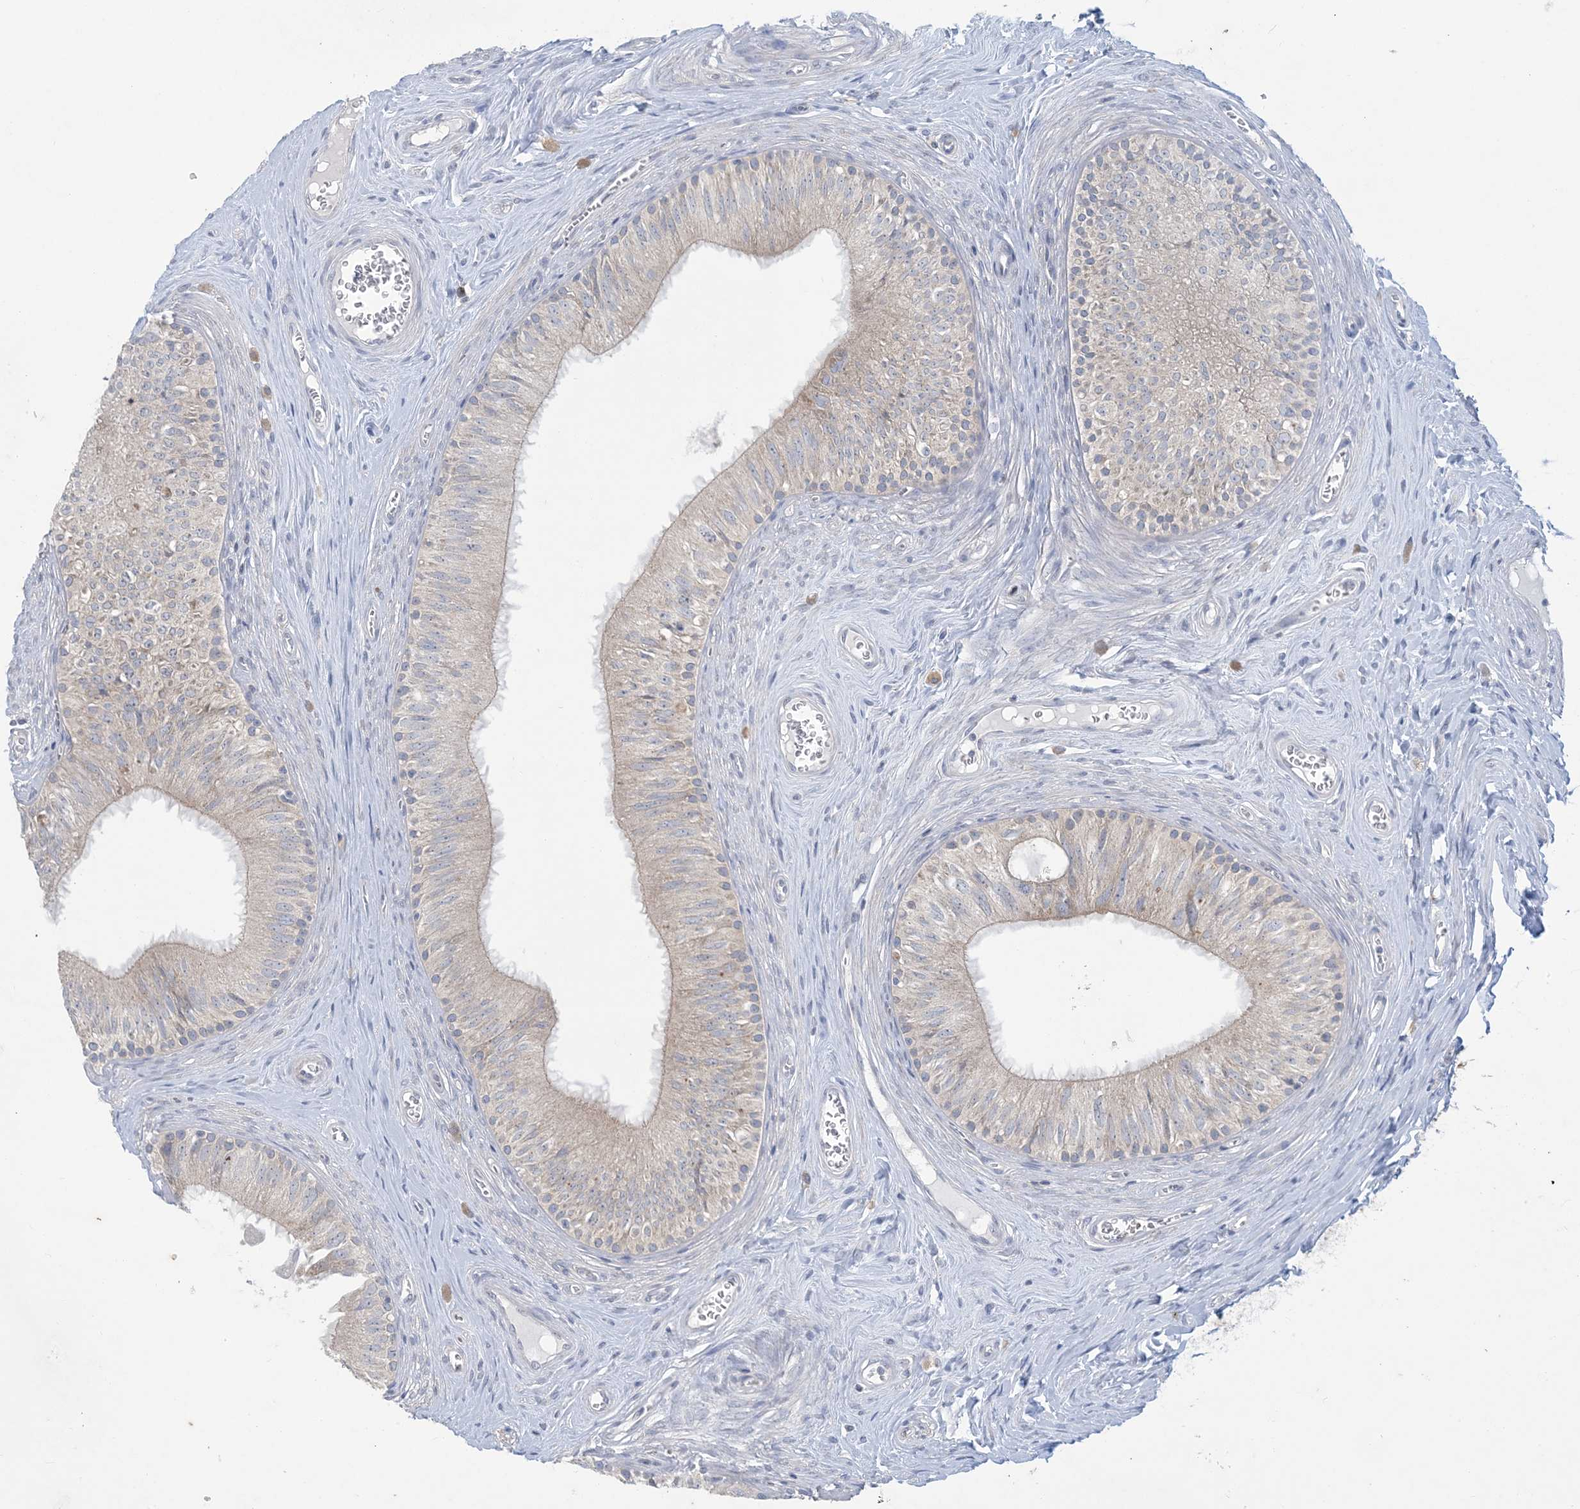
{"staining": {"intensity": "moderate", "quantity": "<25%", "location": "cytoplasmic/membranous"}, "tissue": "epididymis", "cell_type": "Glandular cells", "image_type": "normal", "snomed": [{"axis": "morphology", "description": "Normal tissue, NOS"}, {"axis": "topography", "description": "Epididymis"}], "caption": "Protein expression analysis of normal epididymis reveals moderate cytoplasmic/membranous positivity in about <25% of glandular cells.", "gene": "KIF3A", "patient": {"sex": "male", "age": 46}}